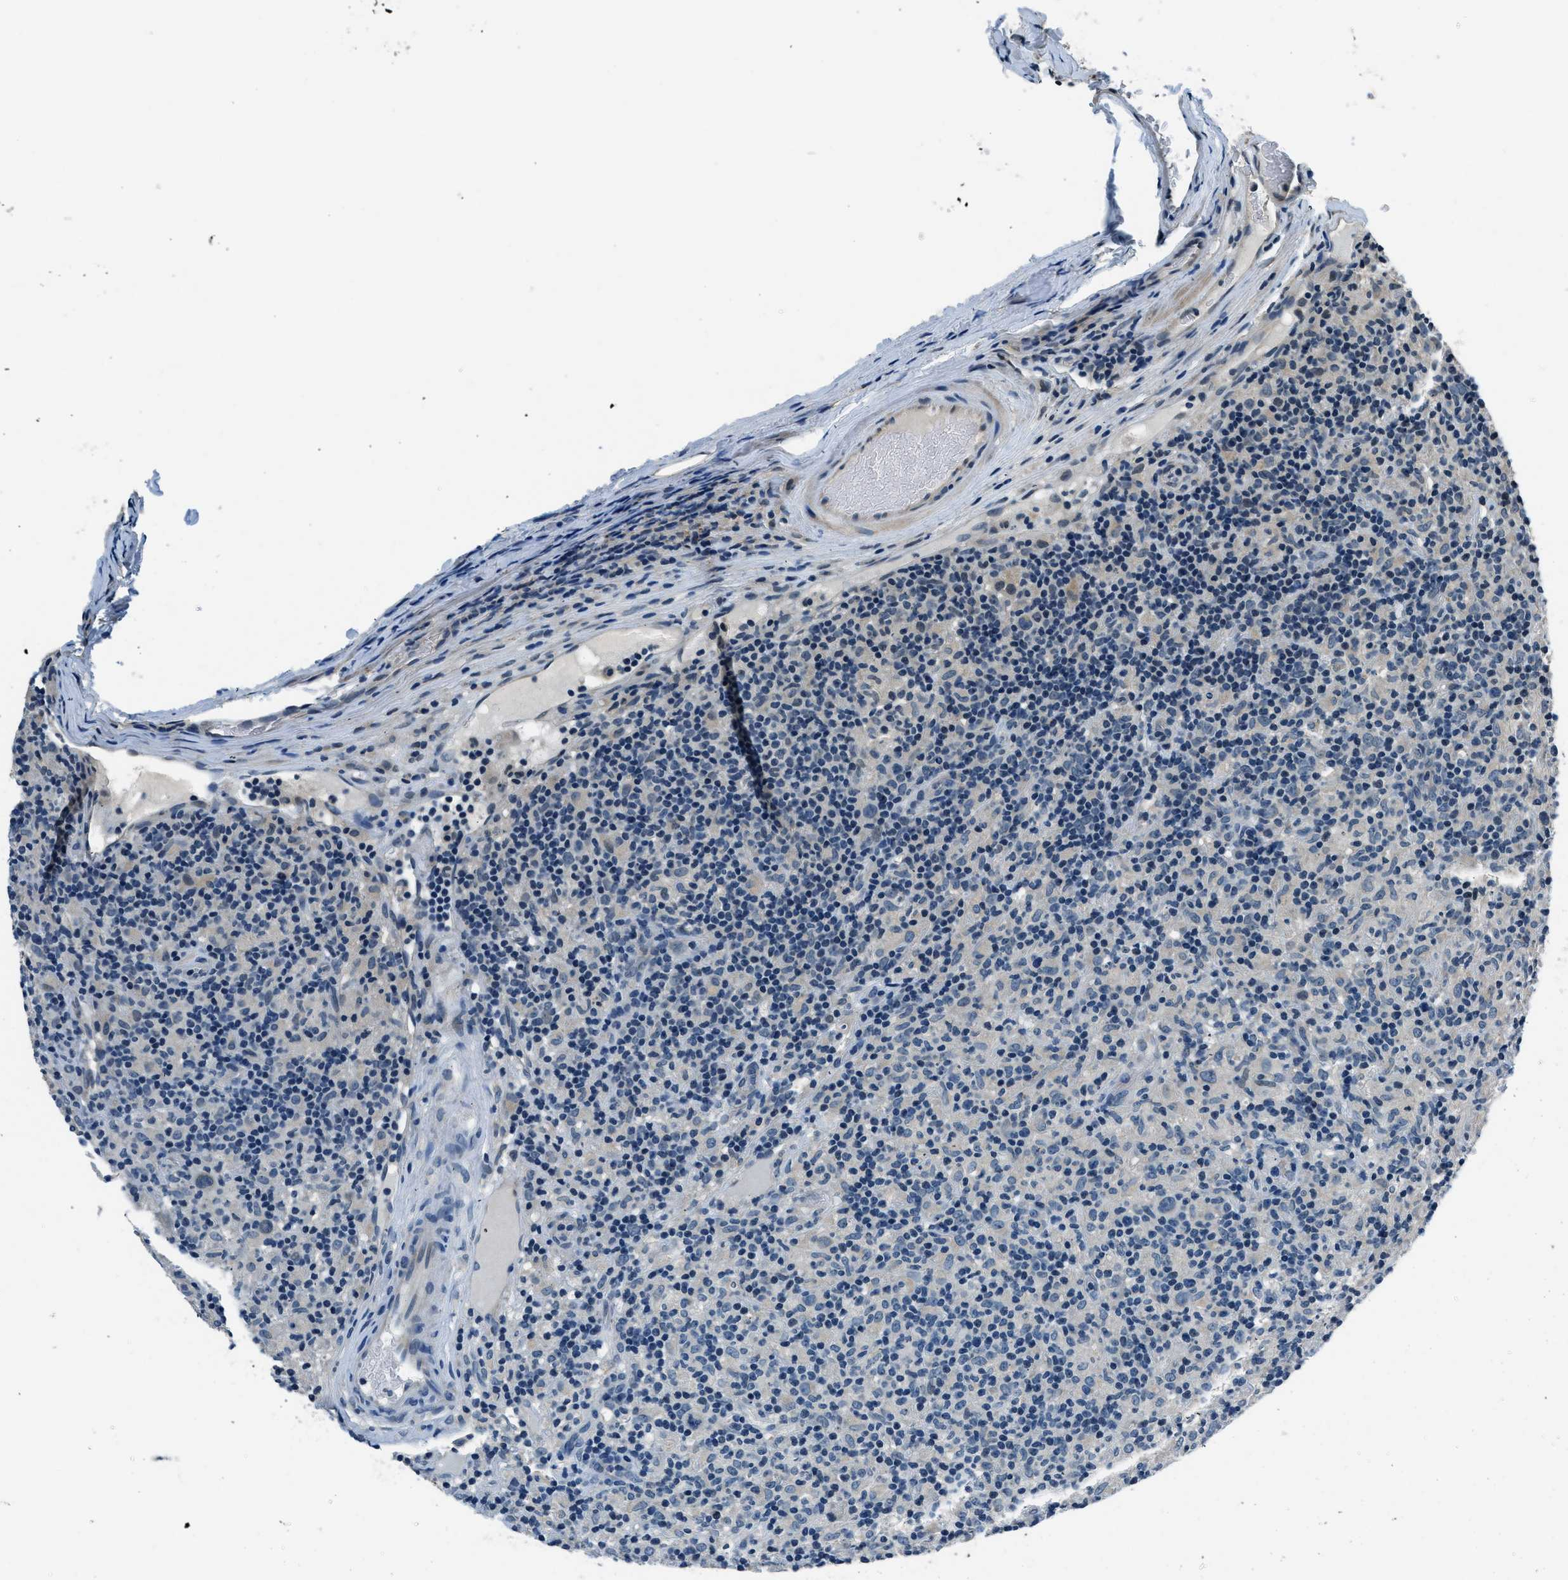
{"staining": {"intensity": "negative", "quantity": "none", "location": "none"}, "tissue": "lymphoma", "cell_type": "Tumor cells", "image_type": "cancer", "snomed": [{"axis": "morphology", "description": "Hodgkin's disease, NOS"}, {"axis": "topography", "description": "Lymph node"}], "caption": "A high-resolution image shows immunohistochemistry staining of lymphoma, which shows no significant staining in tumor cells.", "gene": "NME8", "patient": {"sex": "male", "age": 70}}